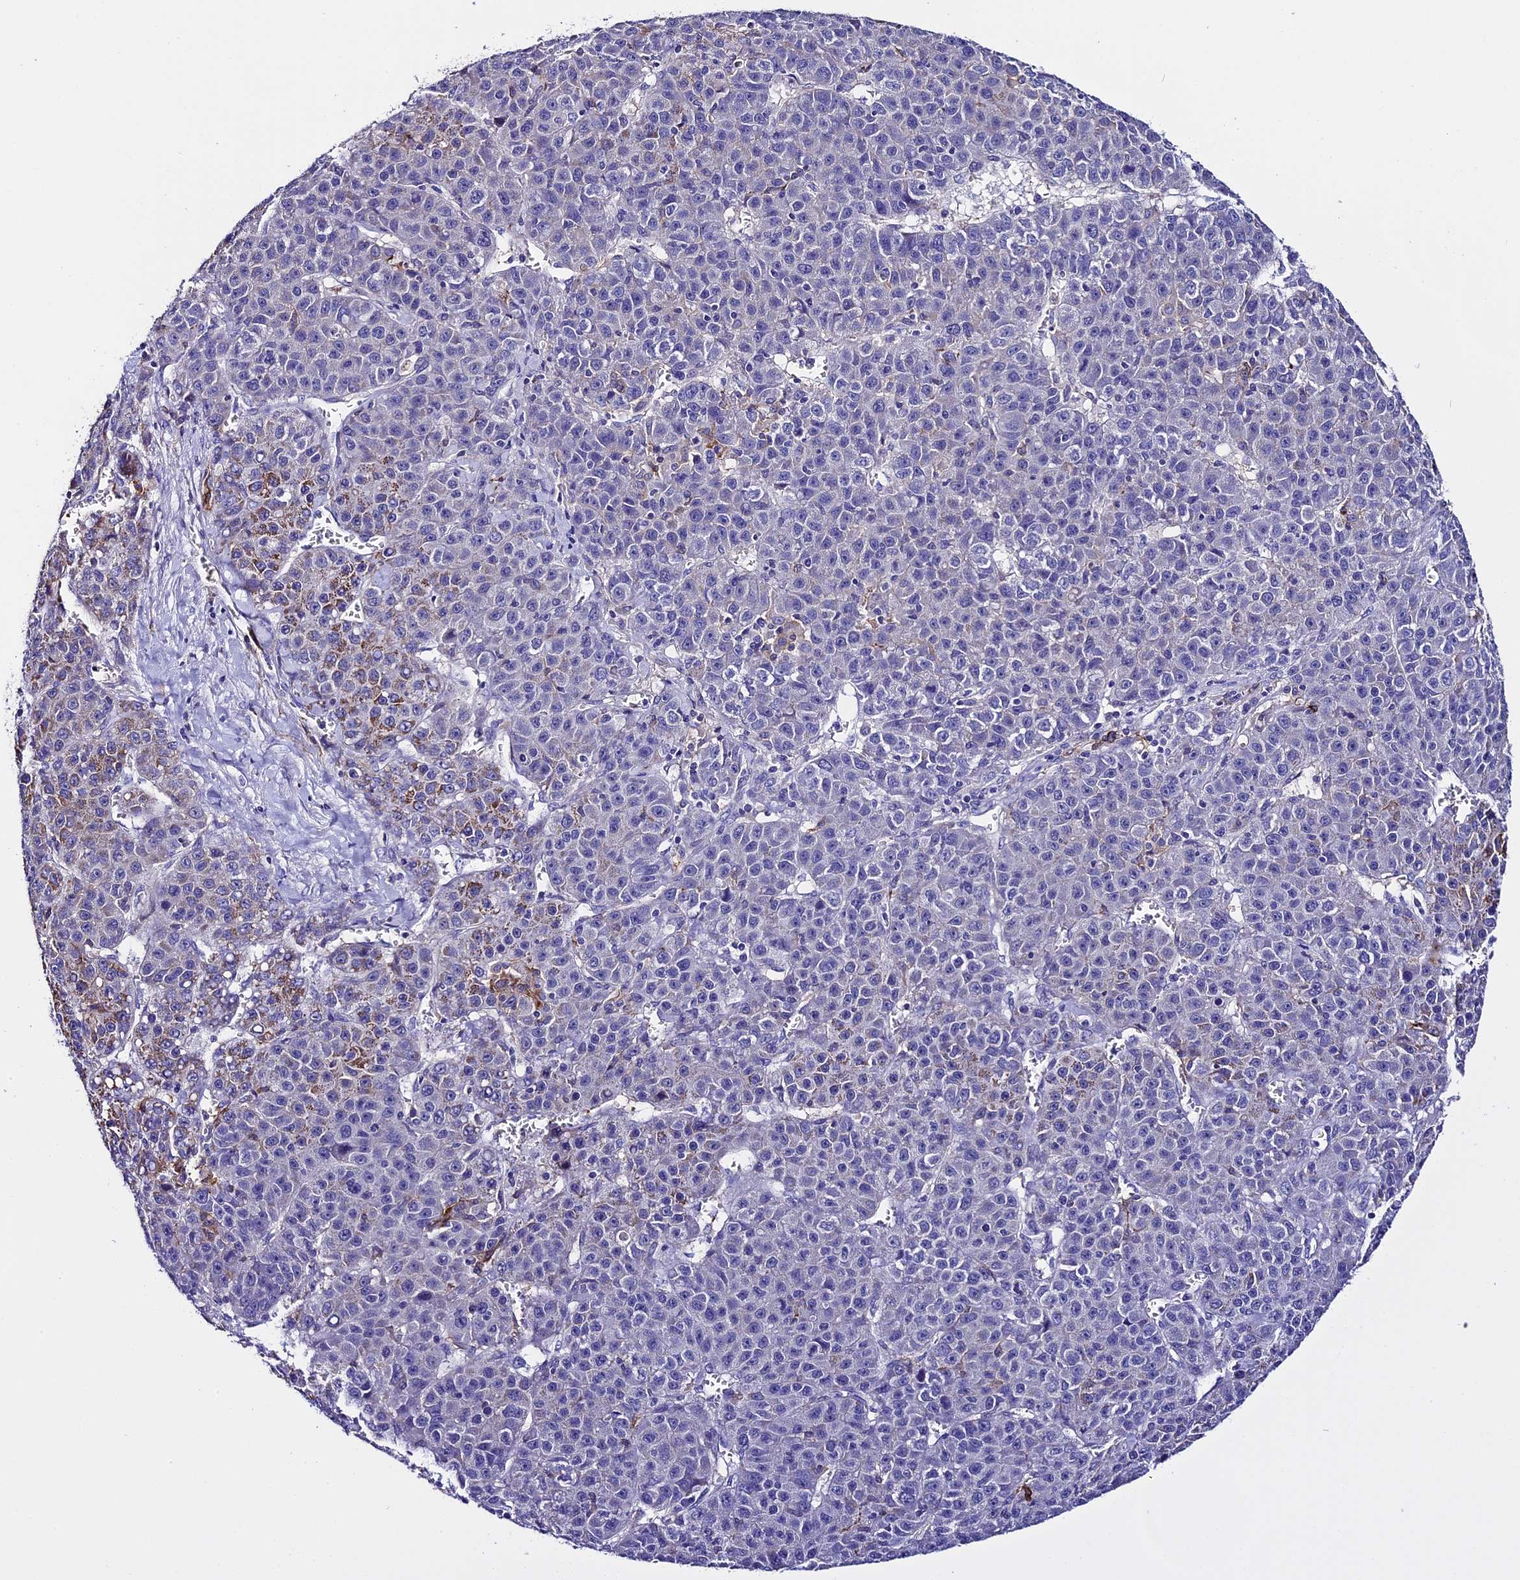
{"staining": {"intensity": "strong", "quantity": "<25%", "location": "cytoplasmic/membranous"}, "tissue": "liver cancer", "cell_type": "Tumor cells", "image_type": "cancer", "snomed": [{"axis": "morphology", "description": "Carcinoma, Hepatocellular, NOS"}, {"axis": "topography", "description": "Liver"}], "caption": "Immunohistochemistry histopathology image of liver hepatocellular carcinoma stained for a protein (brown), which shows medium levels of strong cytoplasmic/membranous positivity in approximately <25% of tumor cells.", "gene": "NOD2", "patient": {"sex": "female", "age": 53}}